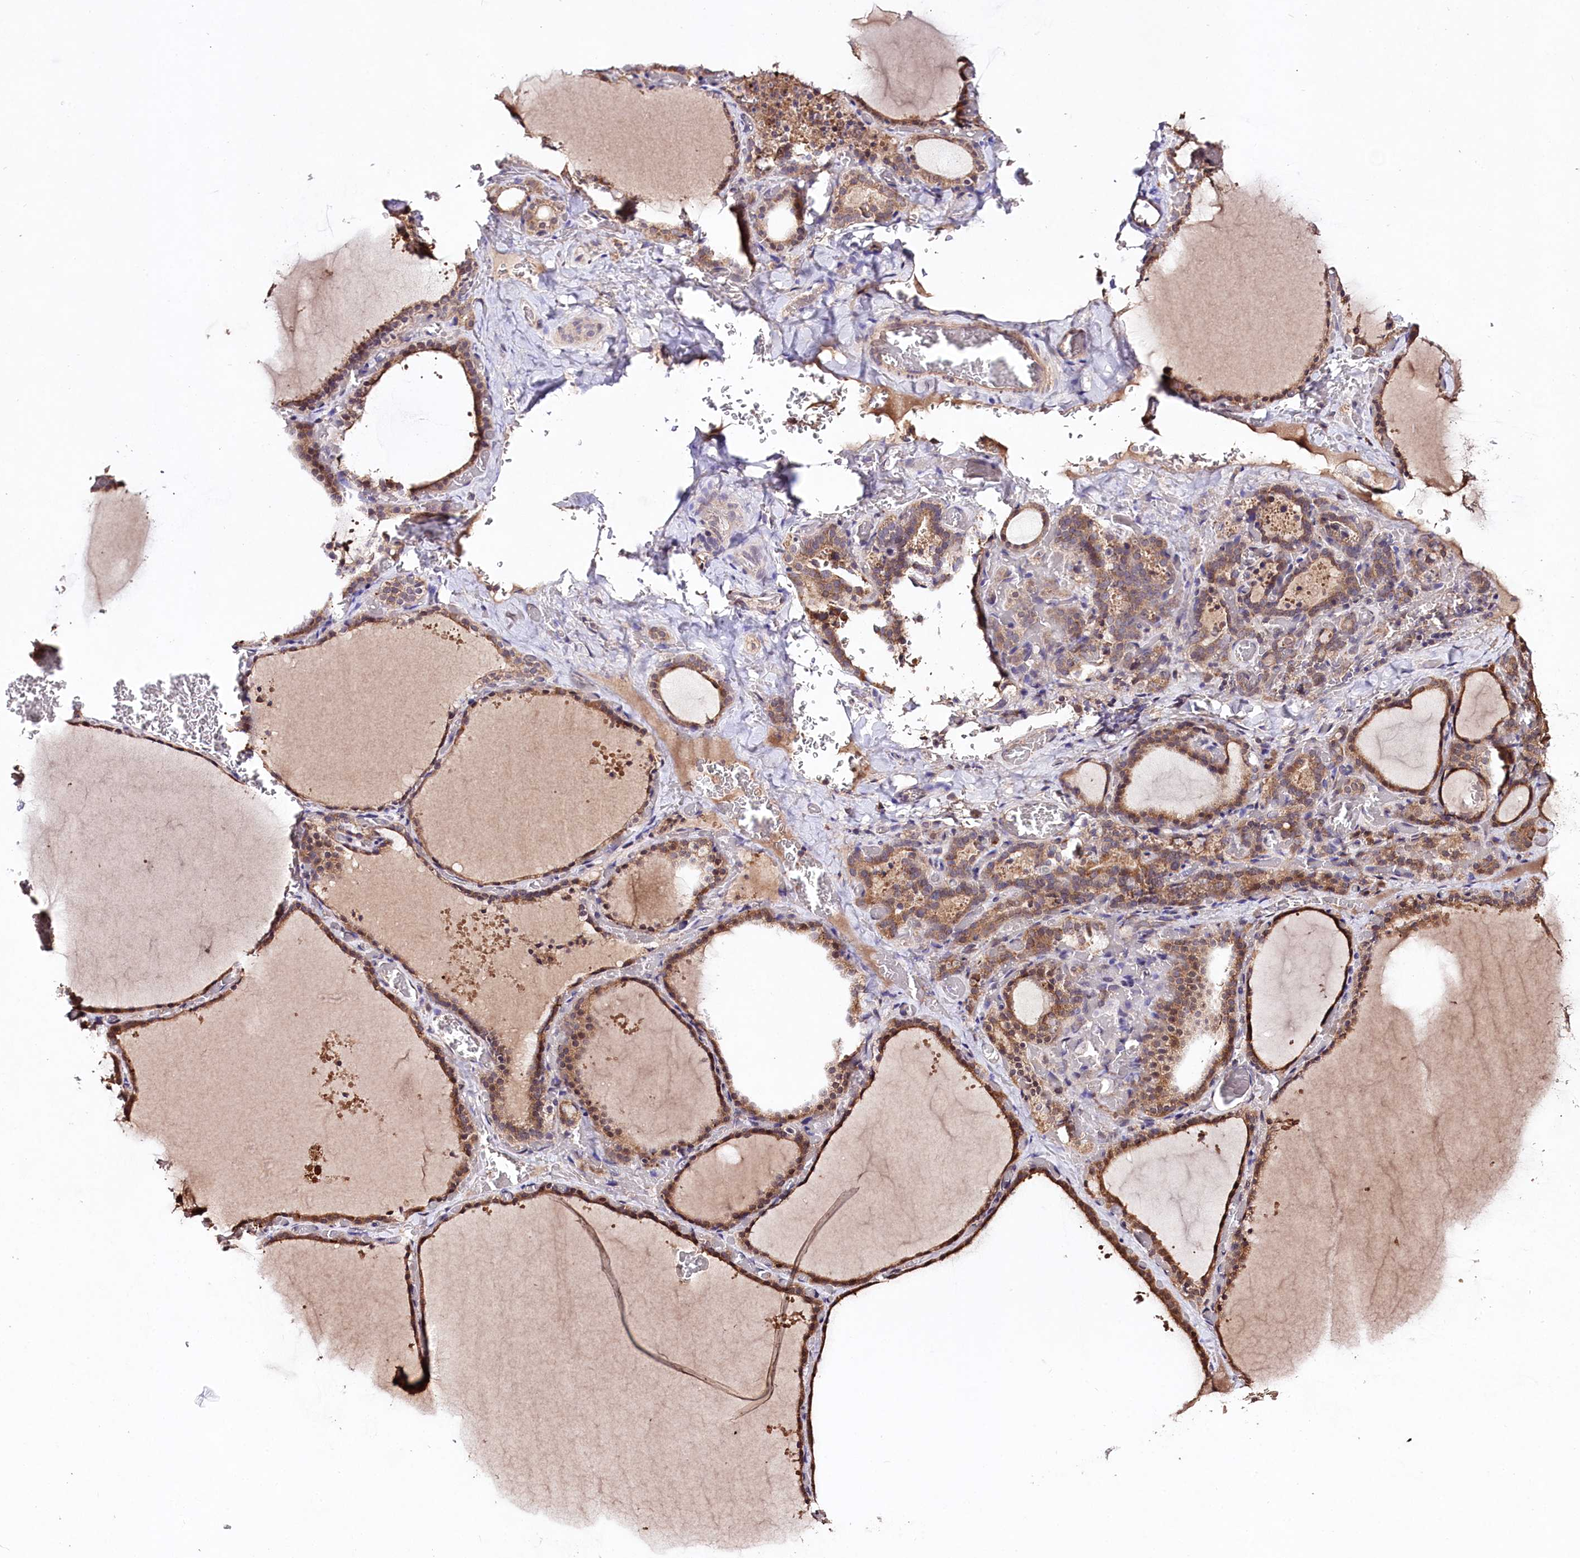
{"staining": {"intensity": "moderate", "quantity": ">75%", "location": "cytoplasmic/membranous"}, "tissue": "thyroid gland", "cell_type": "Glandular cells", "image_type": "normal", "snomed": [{"axis": "morphology", "description": "Normal tissue, NOS"}, {"axis": "topography", "description": "Thyroid gland"}], "caption": "Human thyroid gland stained for a protein (brown) exhibits moderate cytoplasmic/membranous positive expression in about >75% of glandular cells.", "gene": "TNPO3", "patient": {"sex": "female", "age": 39}}